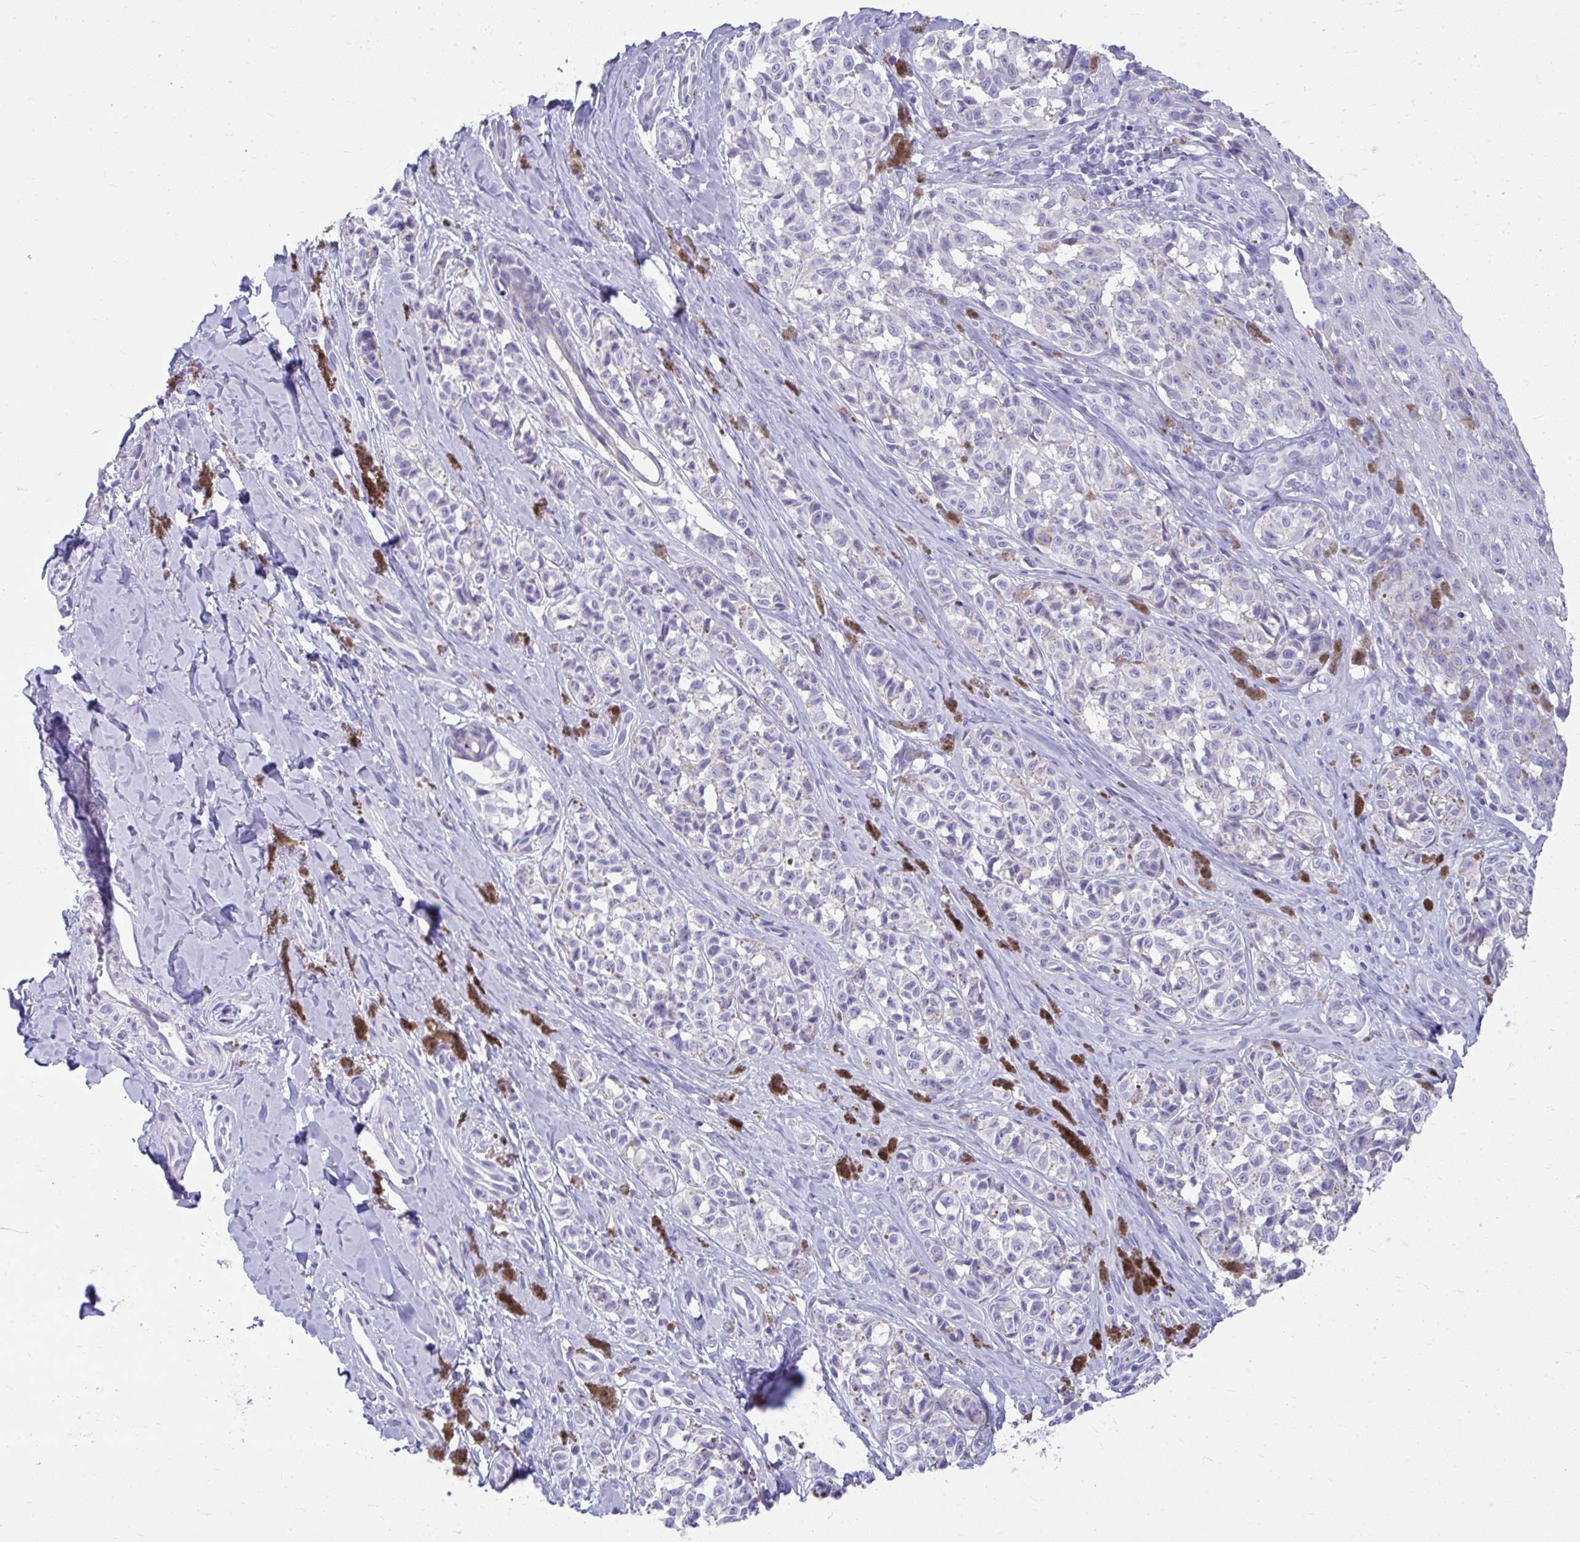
{"staining": {"intensity": "negative", "quantity": "none", "location": "none"}, "tissue": "melanoma", "cell_type": "Tumor cells", "image_type": "cancer", "snomed": [{"axis": "morphology", "description": "Malignant melanoma, NOS"}, {"axis": "topography", "description": "Skin"}], "caption": "IHC of human melanoma reveals no staining in tumor cells.", "gene": "ISL1", "patient": {"sex": "female", "age": 65}}